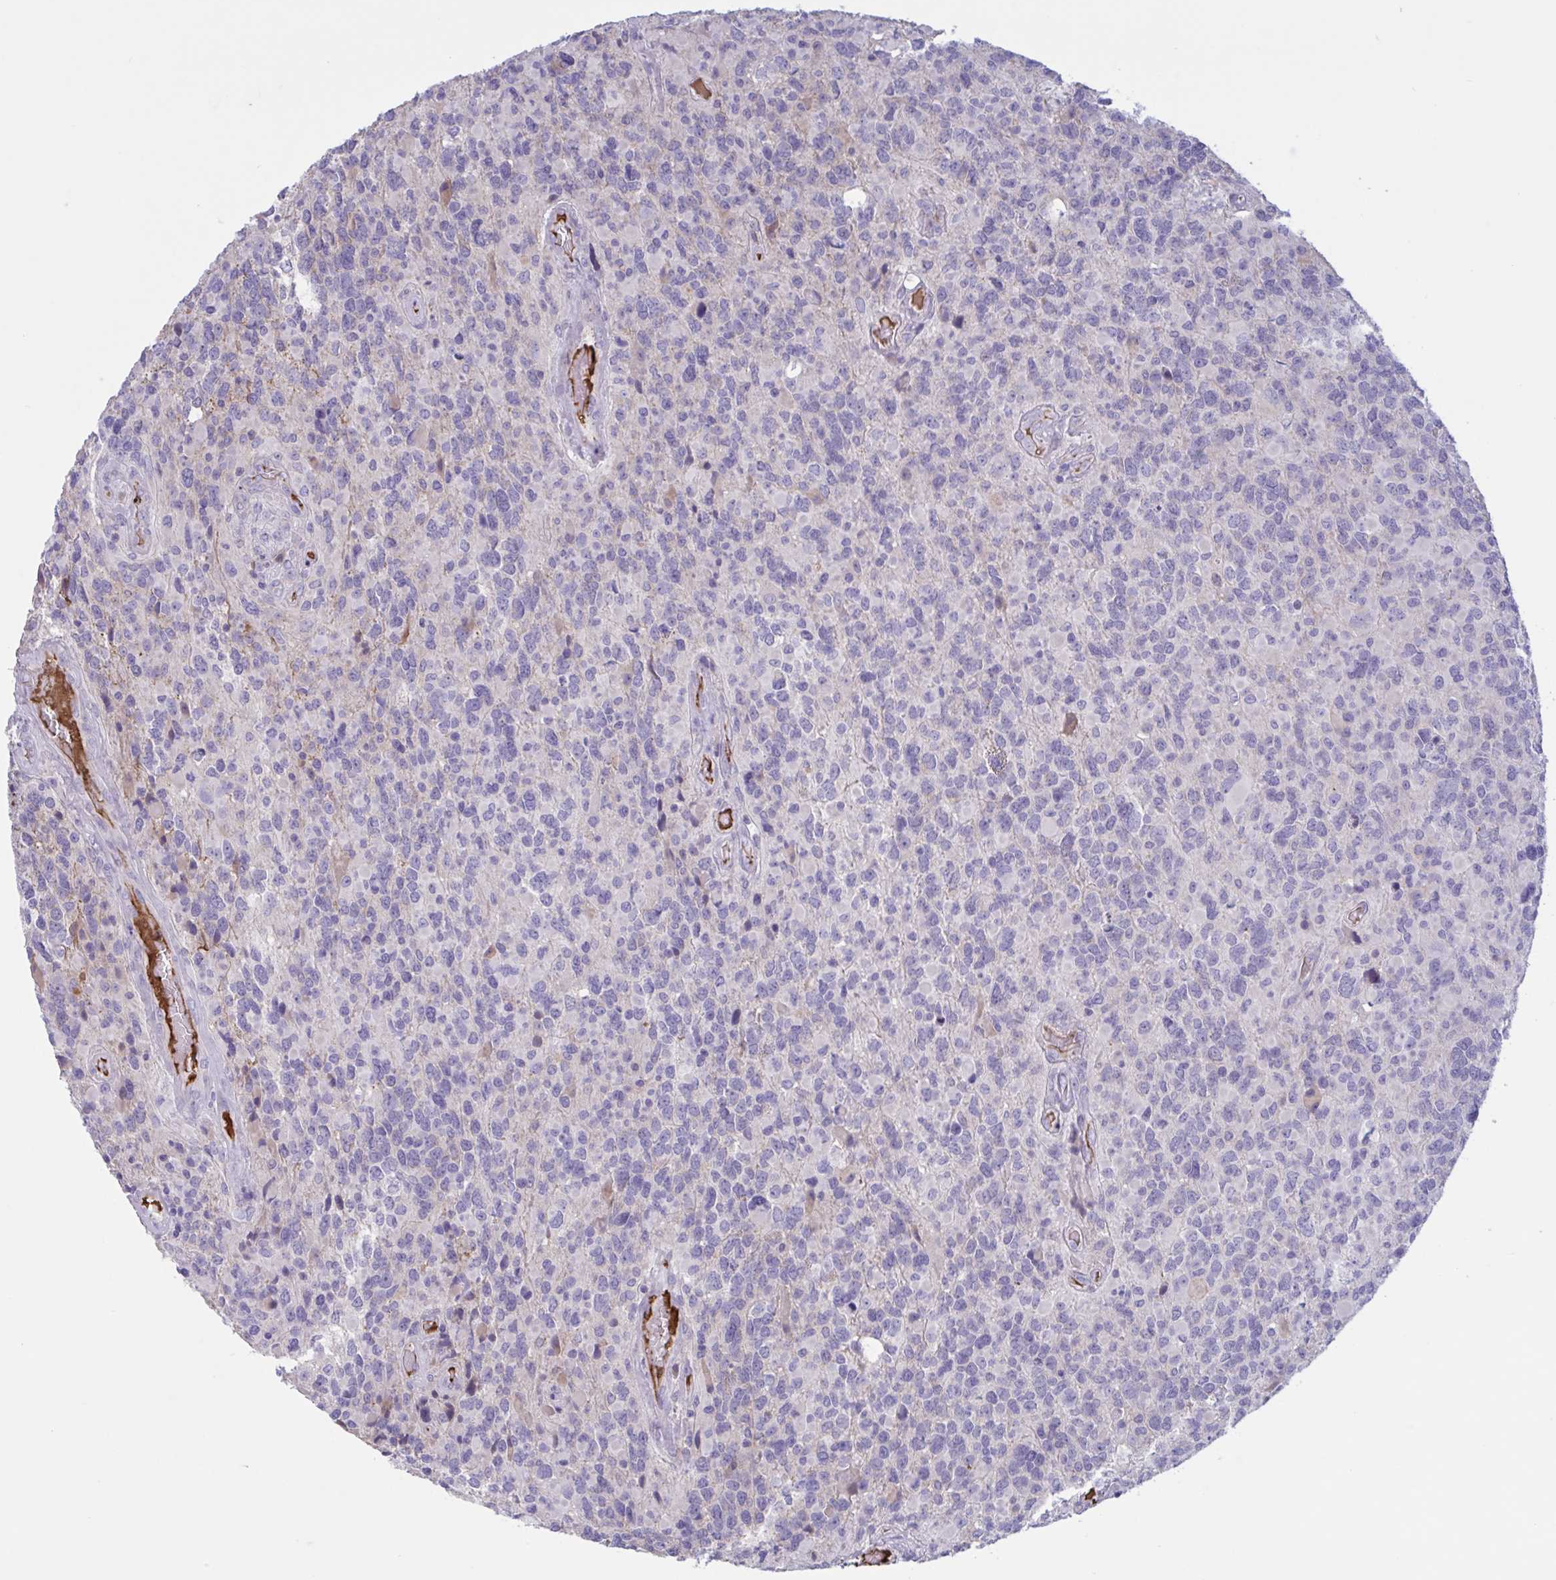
{"staining": {"intensity": "negative", "quantity": "none", "location": "none"}, "tissue": "glioma", "cell_type": "Tumor cells", "image_type": "cancer", "snomed": [{"axis": "morphology", "description": "Glioma, malignant, High grade"}, {"axis": "topography", "description": "Brain"}], "caption": "This is an immunohistochemistry (IHC) histopathology image of high-grade glioma (malignant). There is no expression in tumor cells.", "gene": "IL1R1", "patient": {"sex": "female", "age": 40}}